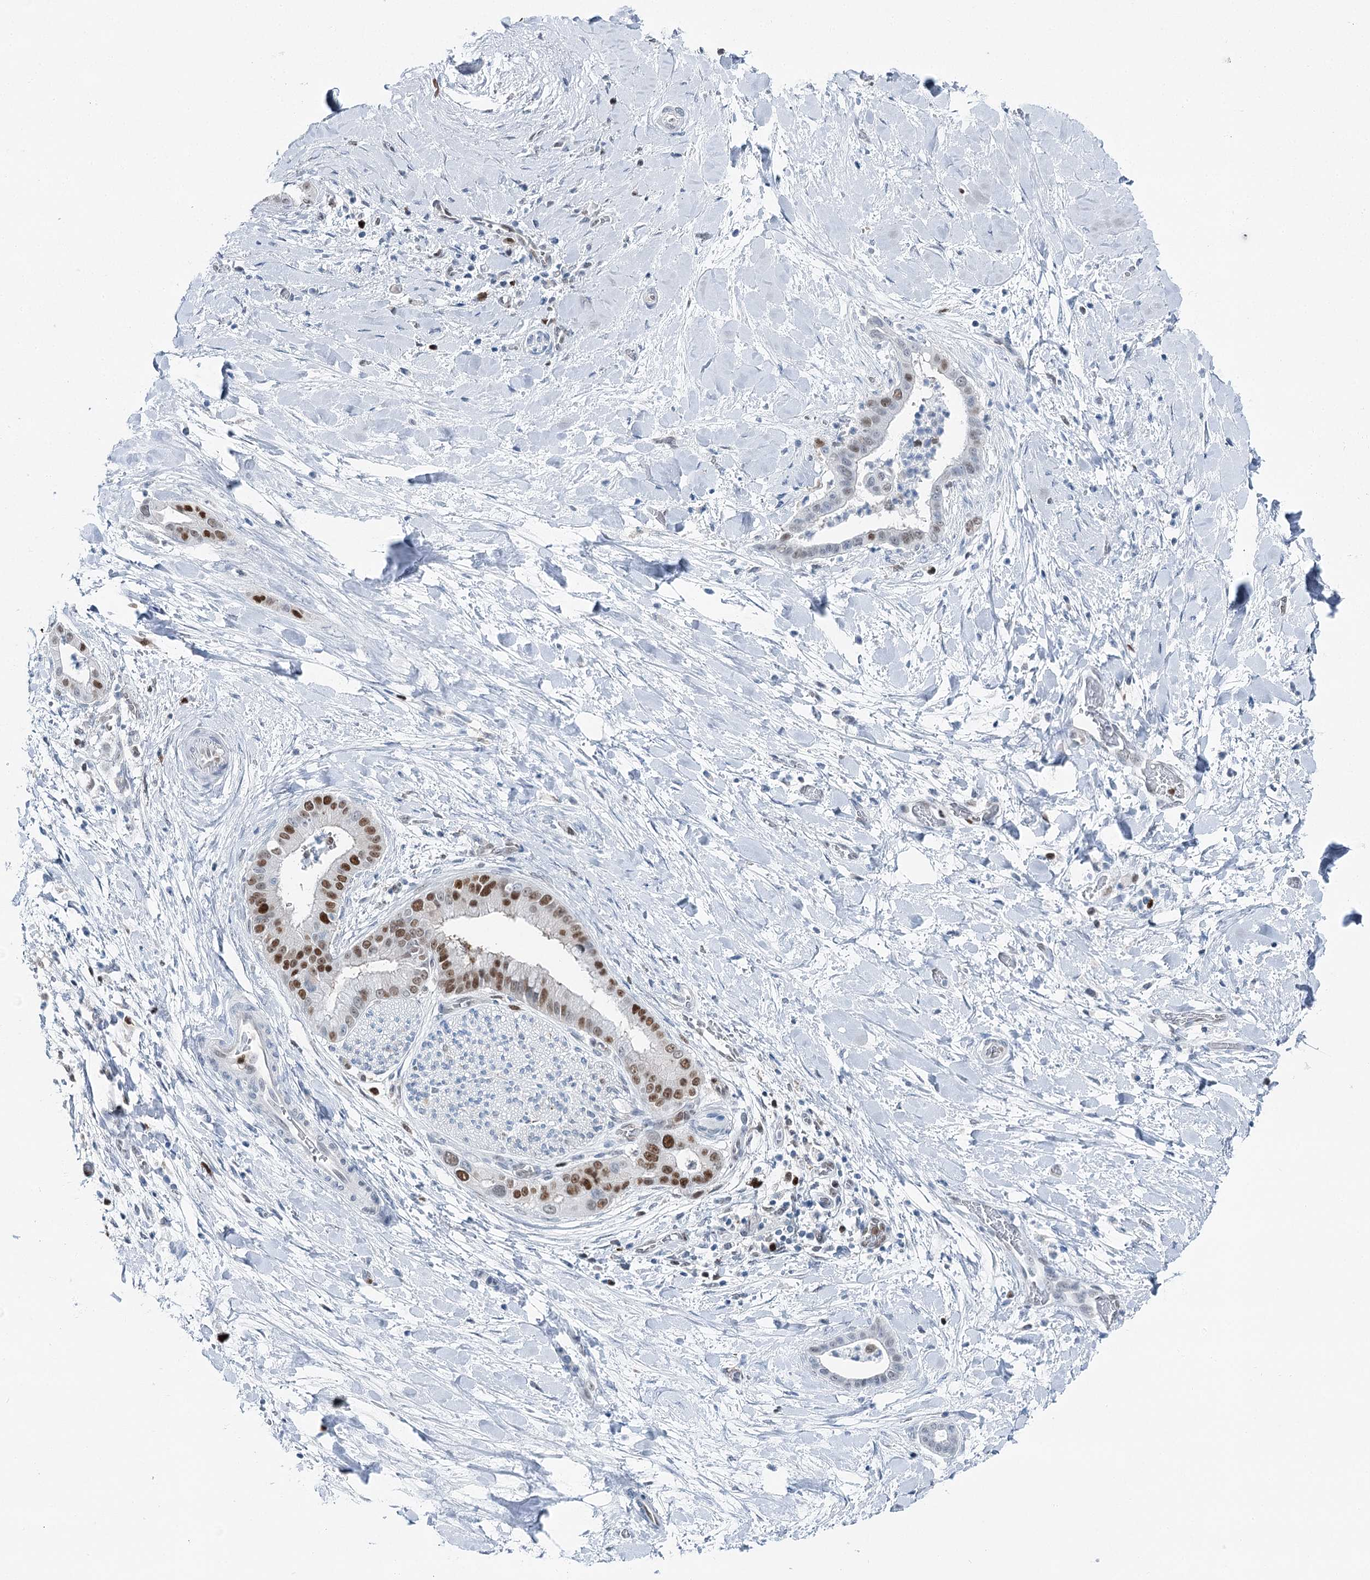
{"staining": {"intensity": "moderate", "quantity": "25%-75%", "location": "nuclear"}, "tissue": "liver cancer", "cell_type": "Tumor cells", "image_type": "cancer", "snomed": [{"axis": "morphology", "description": "Cholangiocarcinoma"}, {"axis": "topography", "description": "Liver"}], "caption": "Approximately 25%-75% of tumor cells in liver cholangiocarcinoma show moderate nuclear protein expression as visualized by brown immunohistochemical staining.", "gene": "HAT1", "patient": {"sex": "female", "age": 54}}